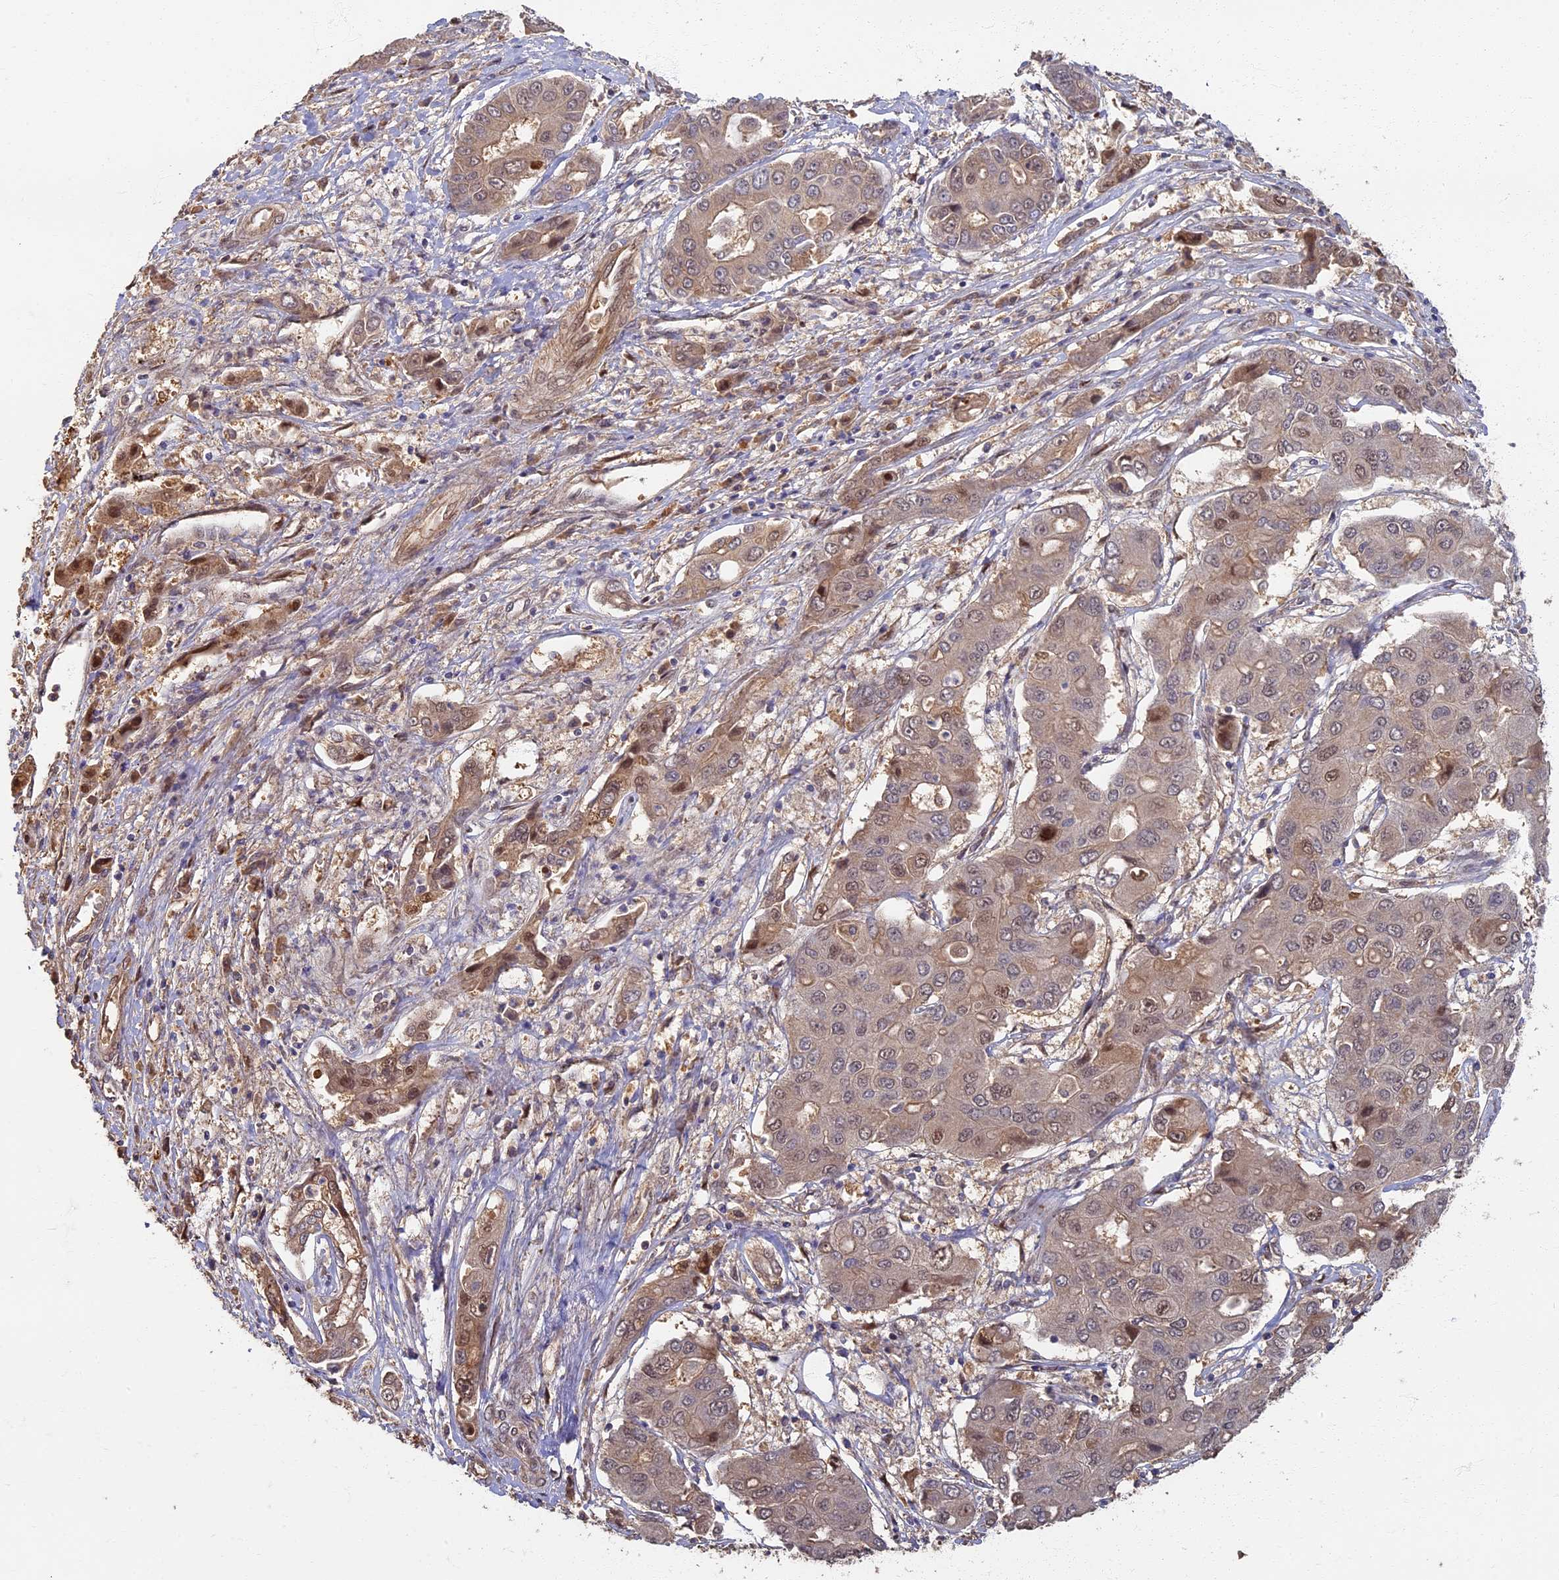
{"staining": {"intensity": "moderate", "quantity": "<25%", "location": "cytoplasmic/membranous,nuclear"}, "tissue": "liver cancer", "cell_type": "Tumor cells", "image_type": "cancer", "snomed": [{"axis": "morphology", "description": "Cholangiocarcinoma"}, {"axis": "topography", "description": "Liver"}], "caption": "Immunohistochemistry (IHC) image of human cholangiocarcinoma (liver) stained for a protein (brown), which exhibits low levels of moderate cytoplasmic/membranous and nuclear expression in approximately <25% of tumor cells.", "gene": "RSPH3", "patient": {"sex": "male", "age": 67}}